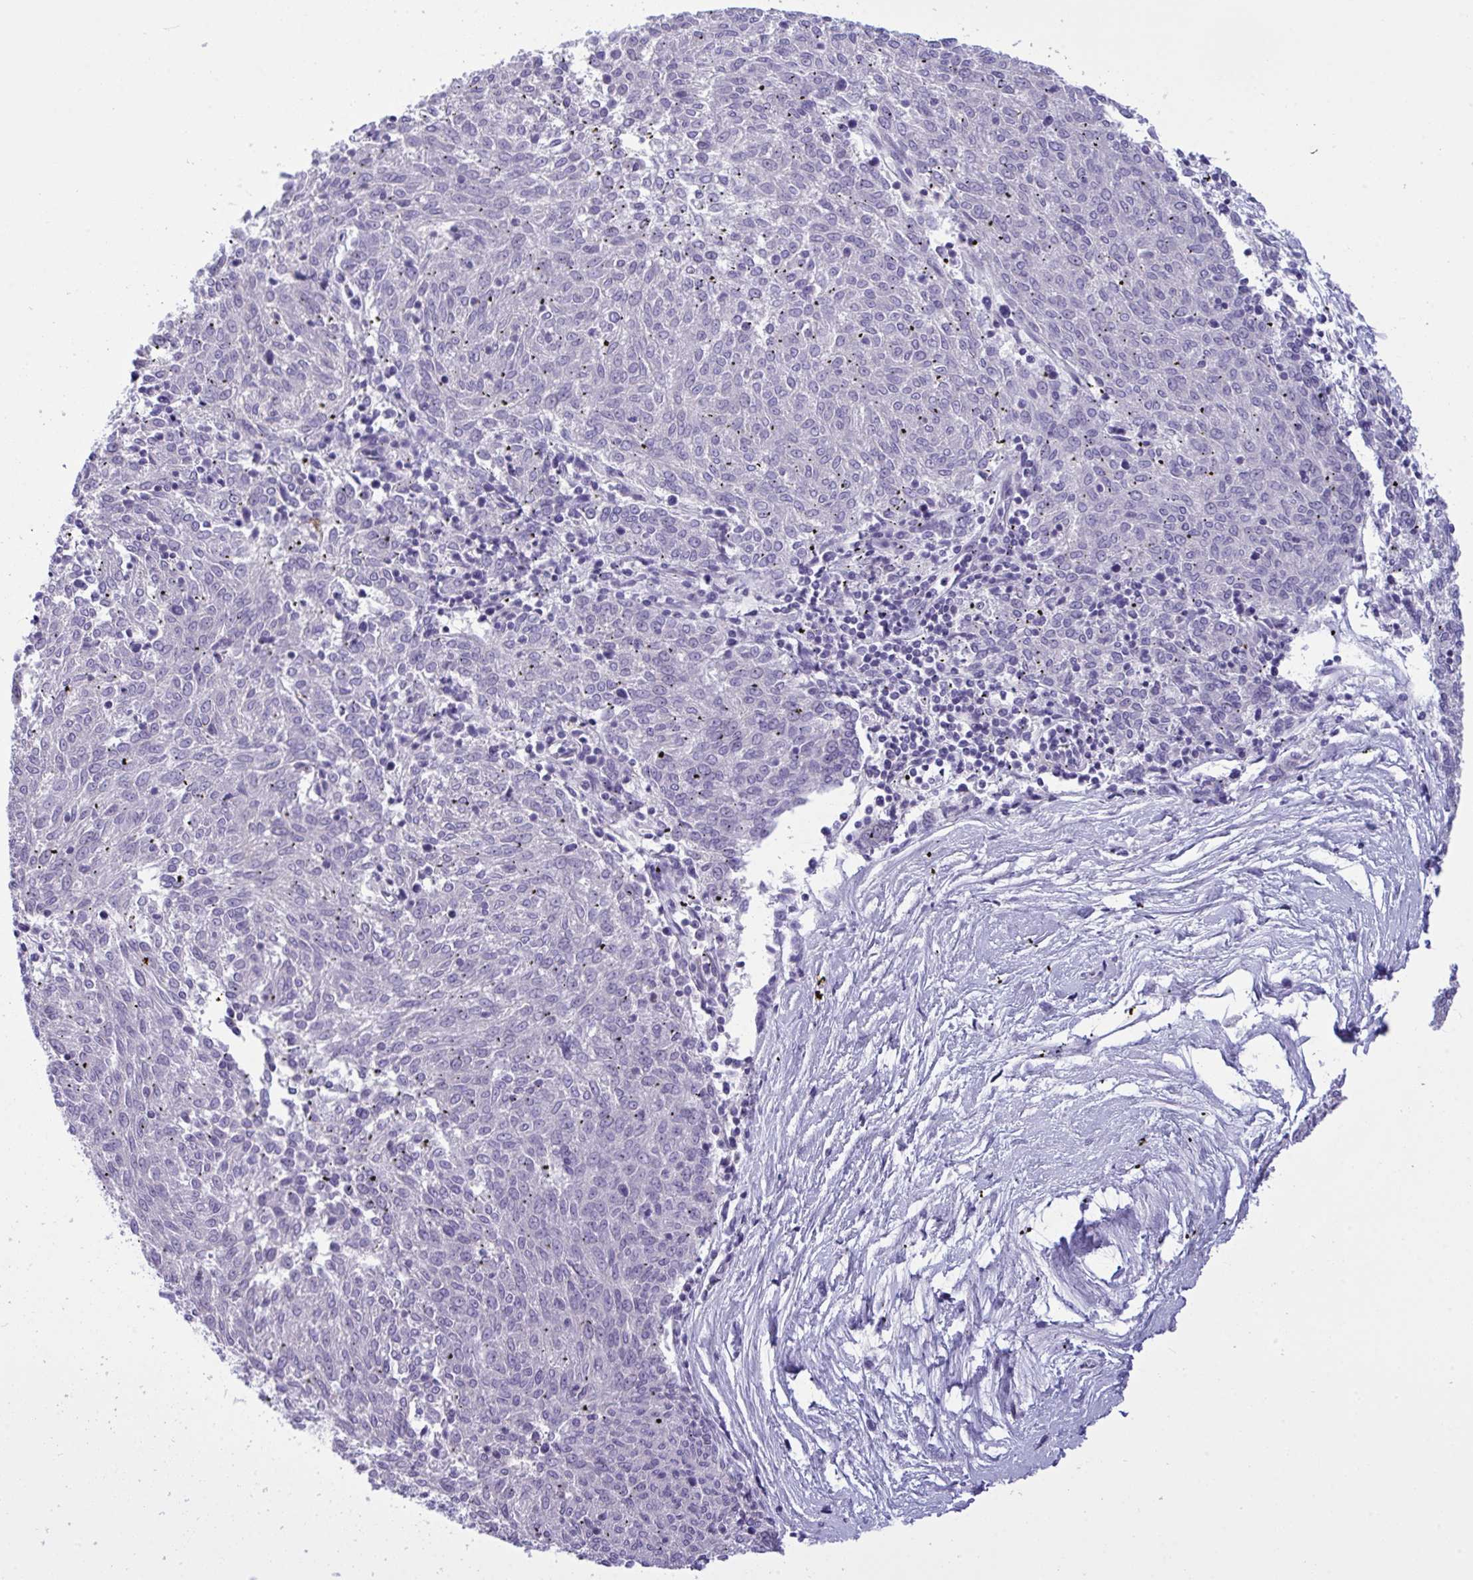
{"staining": {"intensity": "negative", "quantity": "none", "location": "none"}, "tissue": "melanoma", "cell_type": "Tumor cells", "image_type": "cancer", "snomed": [{"axis": "morphology", "description": "Malignant melanoma, NOS"}, {"axis": "topography", "description": "Skin"}], "caption": "IHC image of neoplastic tissue: human malignant melanoma stained with DAB reveals no significant protein positivity in tumor cells.", "gene": "WDR97", "patient": {"sex": "female", "age": 72}}